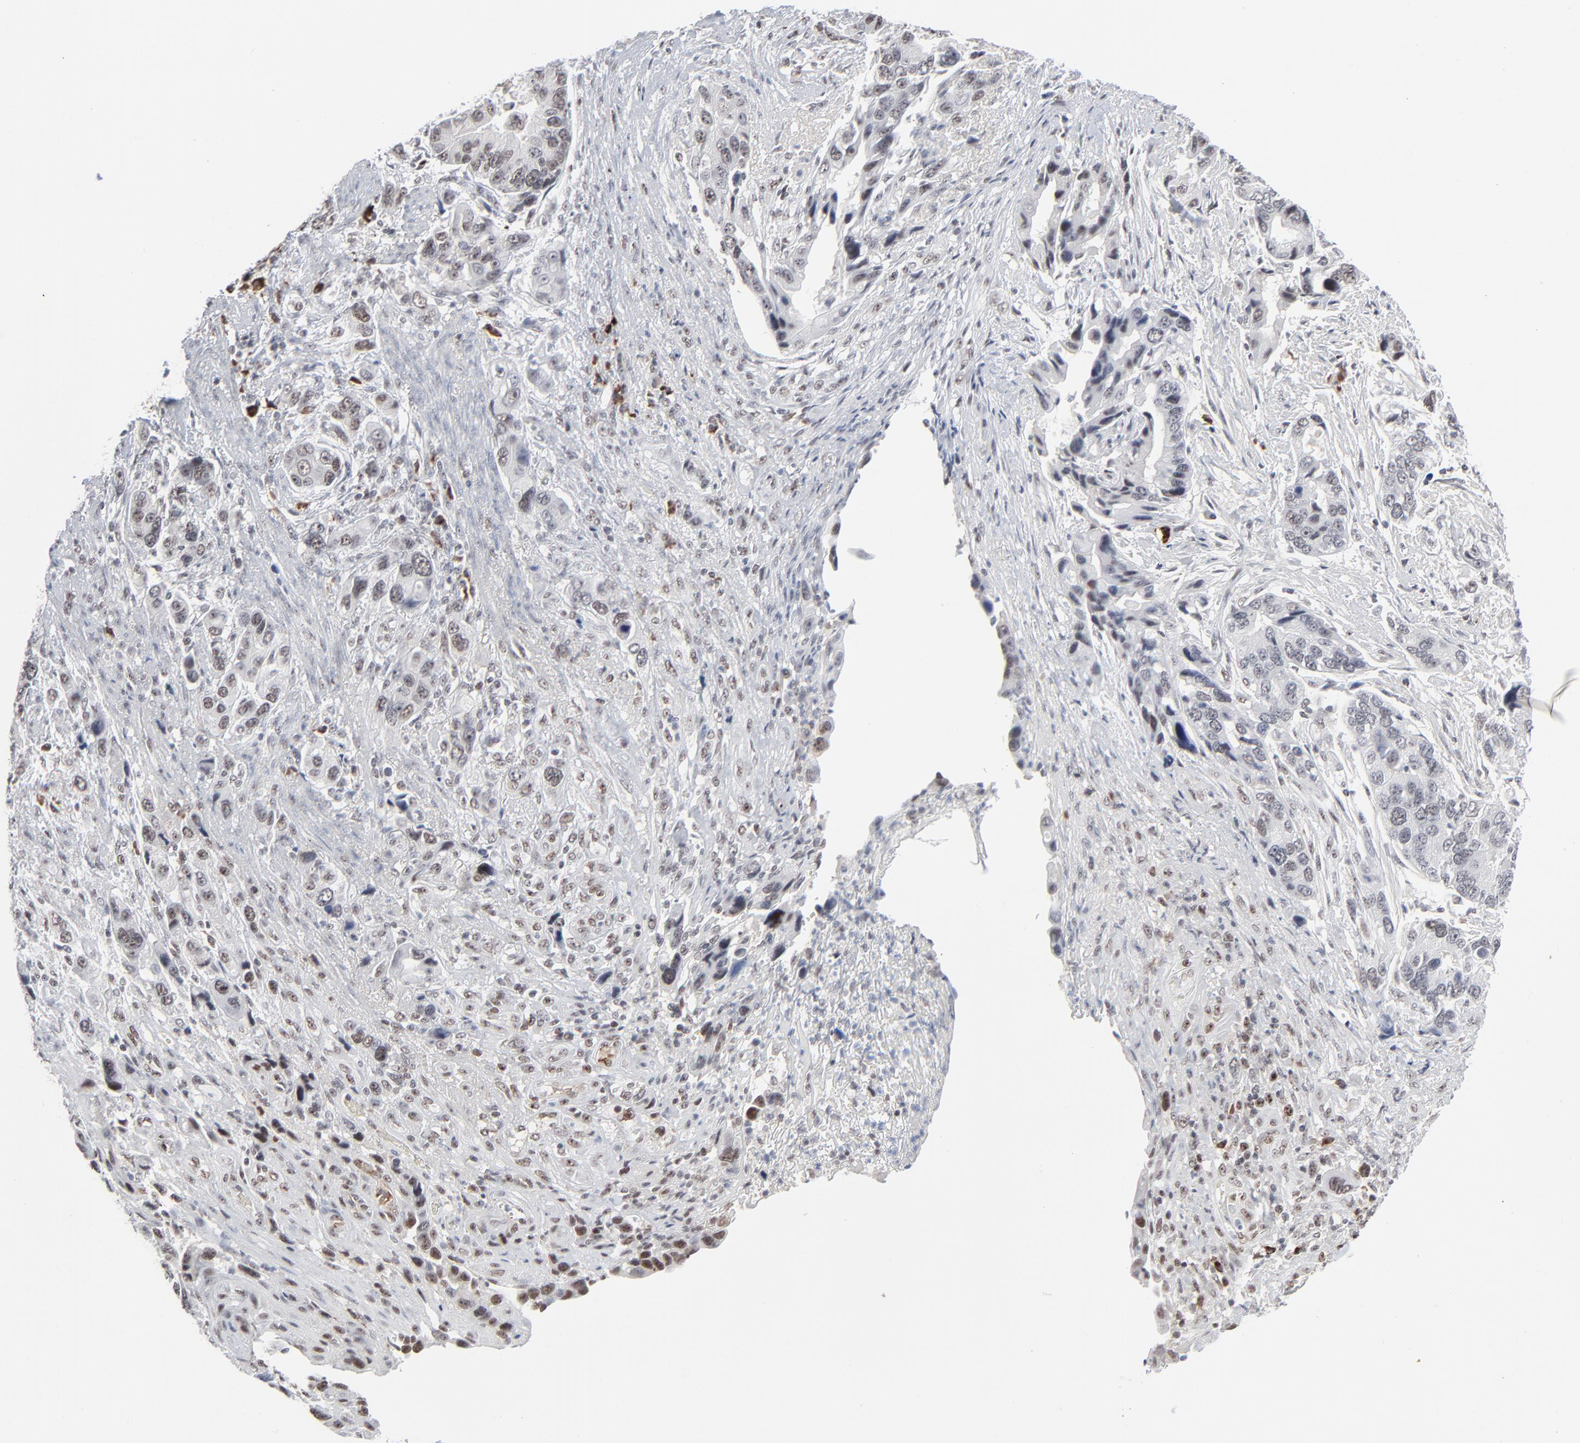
{"staining": {"intensity": "weak", "quantity": "25%-75%", "location": "nuclear"}, "tissue": "stomach cancer", "cell_type": "Tumor cells", "image_type": "cancer", "snomed": [{"axis": "morphology", "description": "Adenocarcinoma, NOS"}, {"axis": "topography", "description": "Stomach, lower"}], "caption": "Tumor cells reveal low levels of weak nuclear staining in approximately 25%-75% of cells in adenocarcinoma (stomach).", "gene": "MPHOSPH6", "patient": {"sex": "female", "age": 93}}